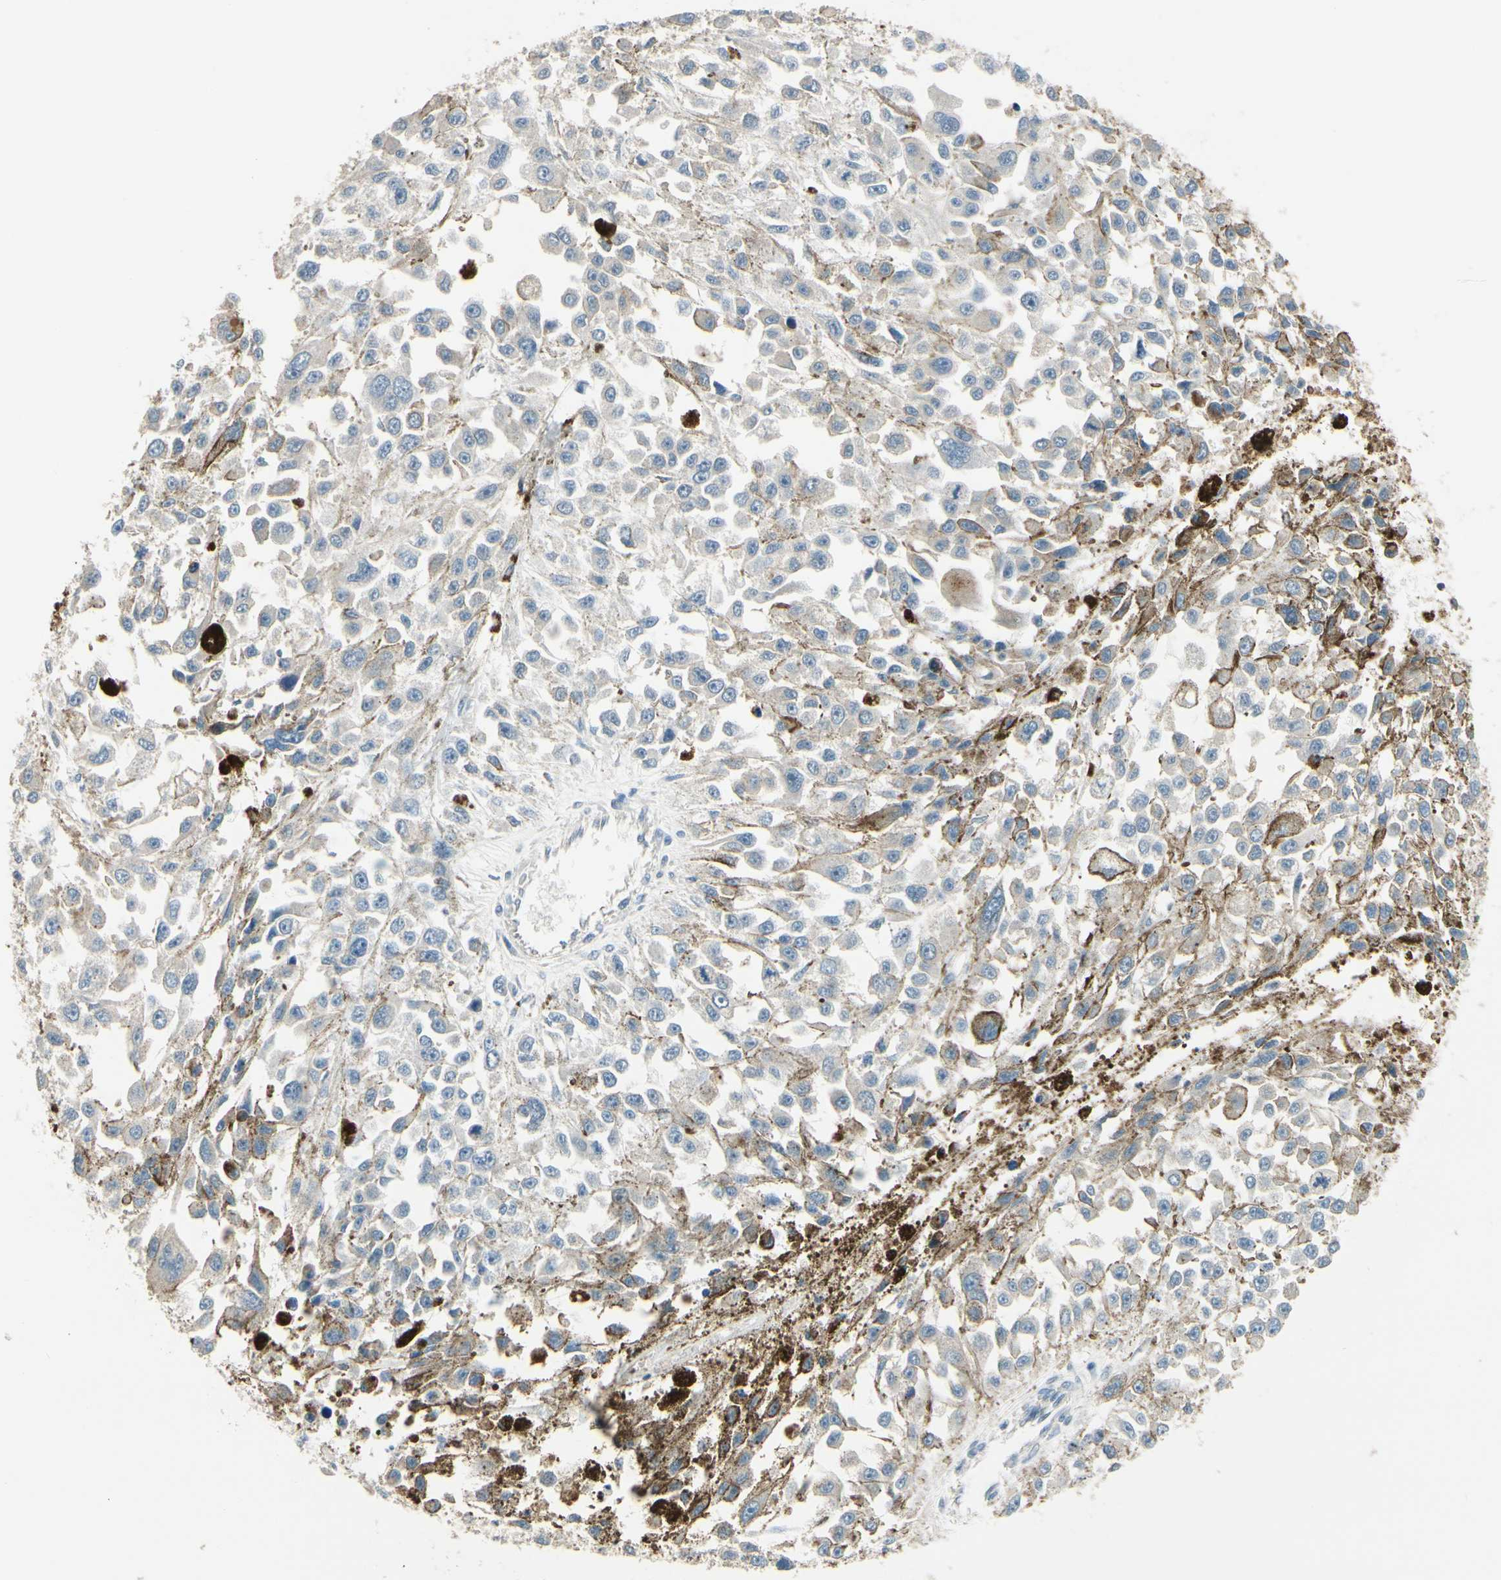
{"staining": {"intensity": "negative", "quantity": "none", "location": "none"}, "tissue": "melanoma", "cell_type": "Tumor cells", "image_type": "cancer", "snomed": [{"axis": "morphology", "description": "Malignant melanoma, Metastatic site"}, {"axis": "topography", "description": "Lymph node"}], "caption": "Melanoma stained for a protein using immunohistochemistry (IHC) exhibits no staining tumor cells.", "gene": "PPP3CB", "patient": {"sex": "male", "age": 59}}